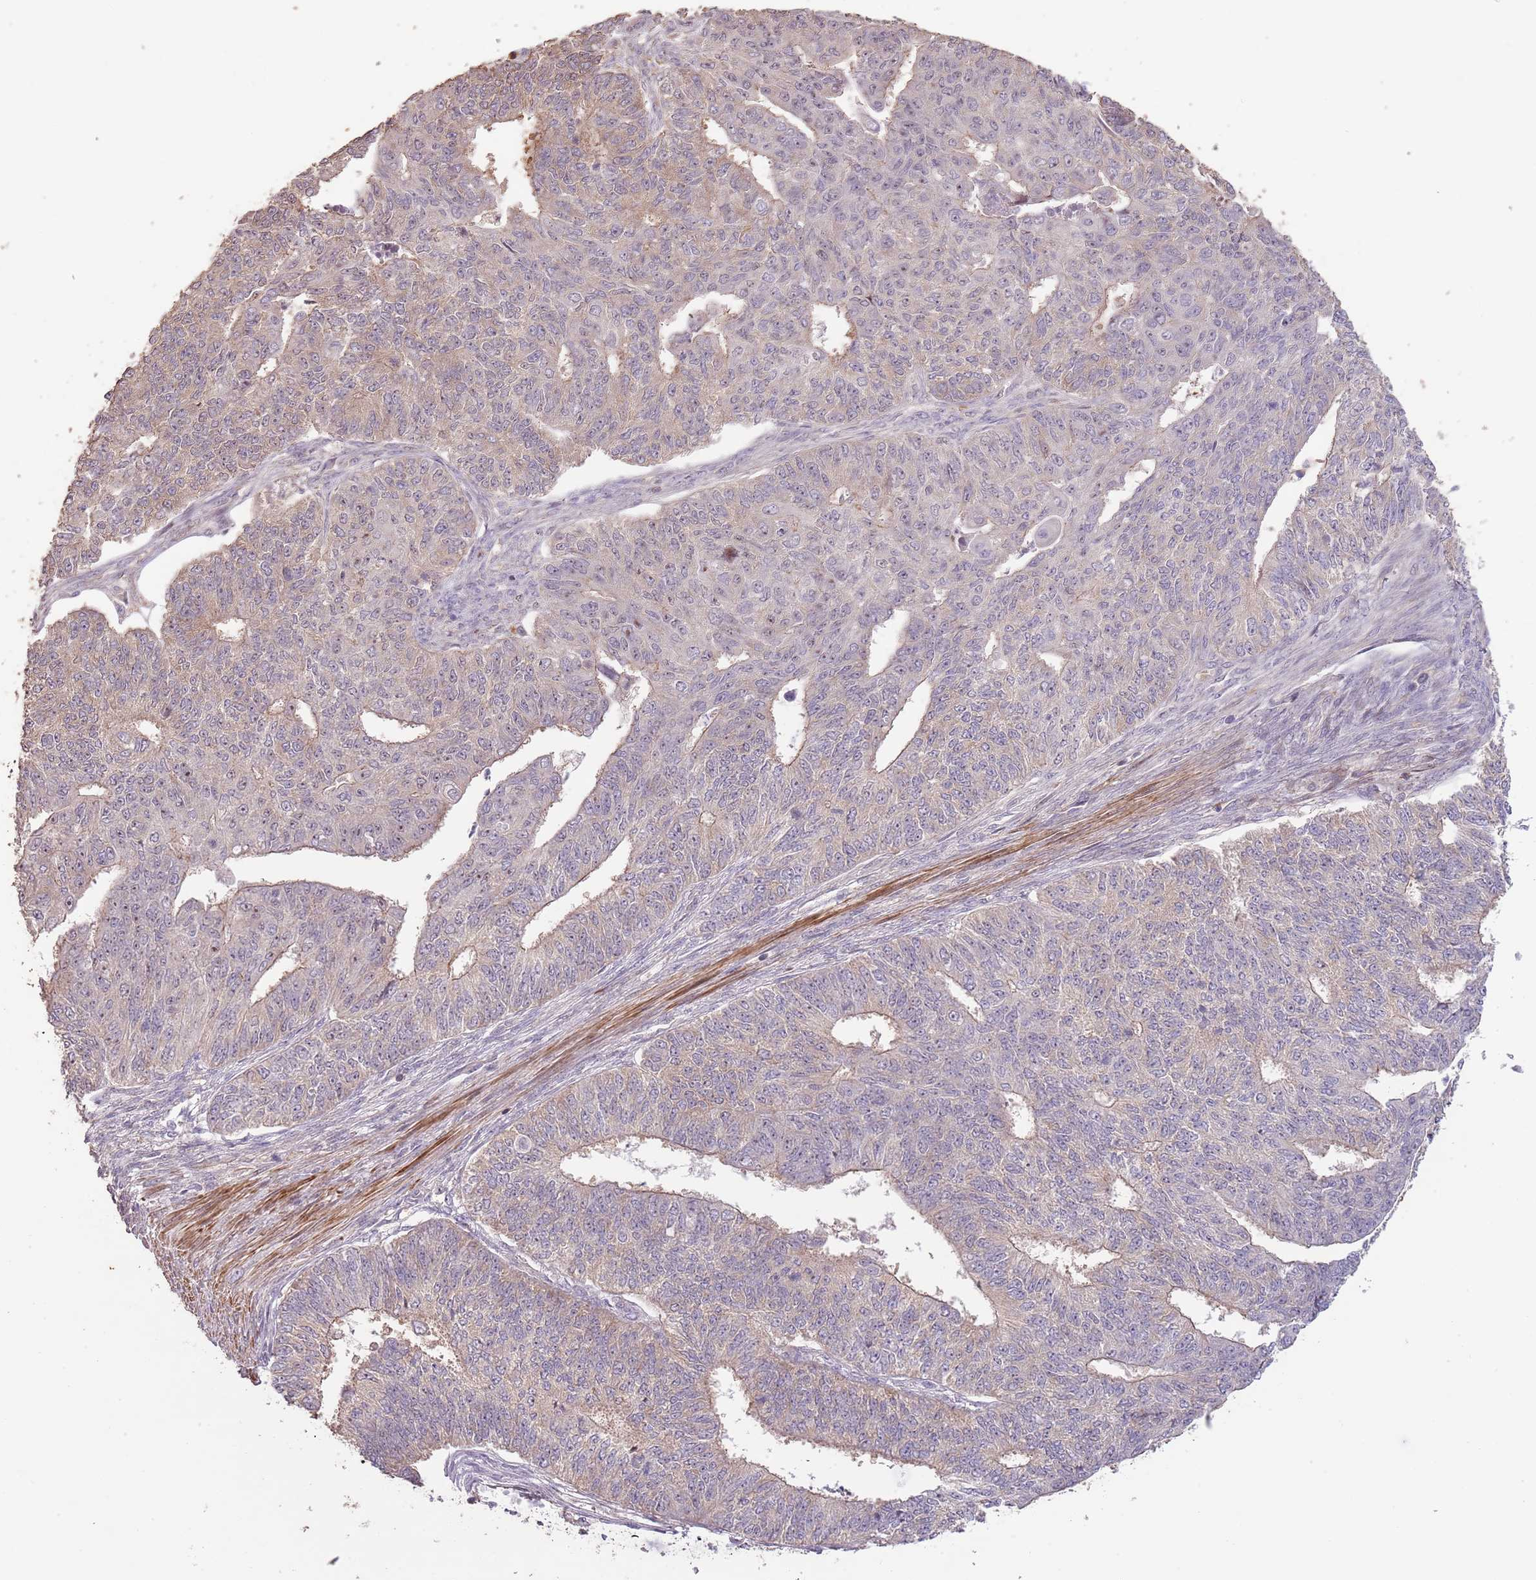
{"staining": {"intensity": "moderate", "quantity": "<25%", "location": "nuclear"}, "tissue": "endometrial cancer", "cell_type": "Tumor cells", "image_type": "cancer", "snomed": [{"axis": "morphology", "description": "Adenocarcinoma, NOS"}, {"axis": "topography", "description": "Endometrium"}], "caption": "An image of endometrial cancer (adenocarcinoma) stained for a protein displays moderate nuclear brown staining in tumor cells. (brown staining indicates protein expression, while blue staining denotes nuclei).", "gene": "ADTRP", "patient": {"sex": "female", "age": 32}}